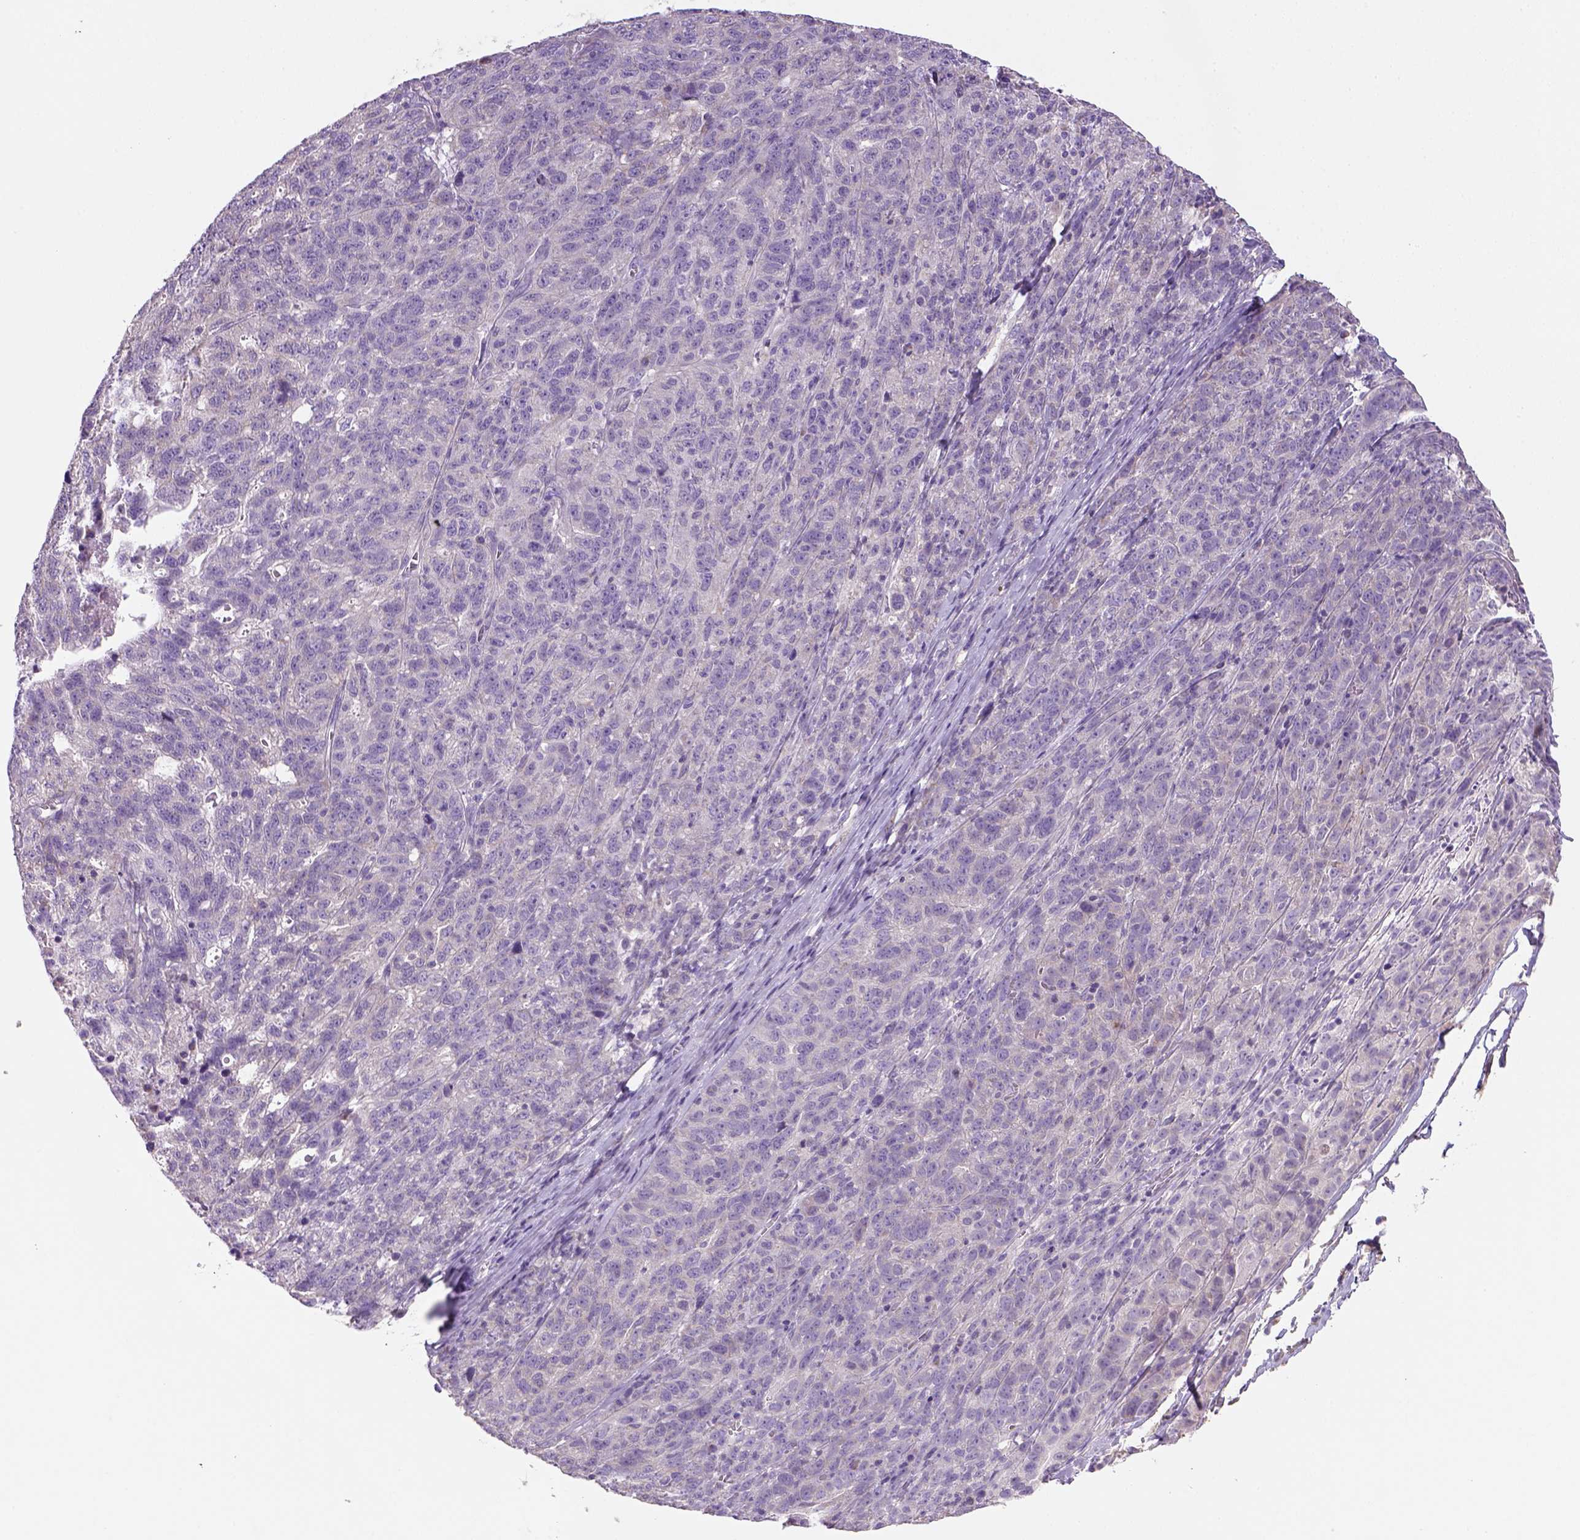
{"staining": {"intensity": "negative", "quantity": "none", "location": "none"}, "tissue": "ovarian cancer", "cell_type": "Tumor cells", "image_type": "cancer", "snomed": [{"axis": "morphology", "description": "Cystadenocarcinoma, serous, NOS"}, {"axis": "topography", "description": "Ovary"}], "caption": "IHC histopathology image of human ovarian cancer stained for a protein (brown), which demonstrates no staining in tumor cells.", "gene": "HTRA1", "patient": {"sex": "female", "age": 71}}